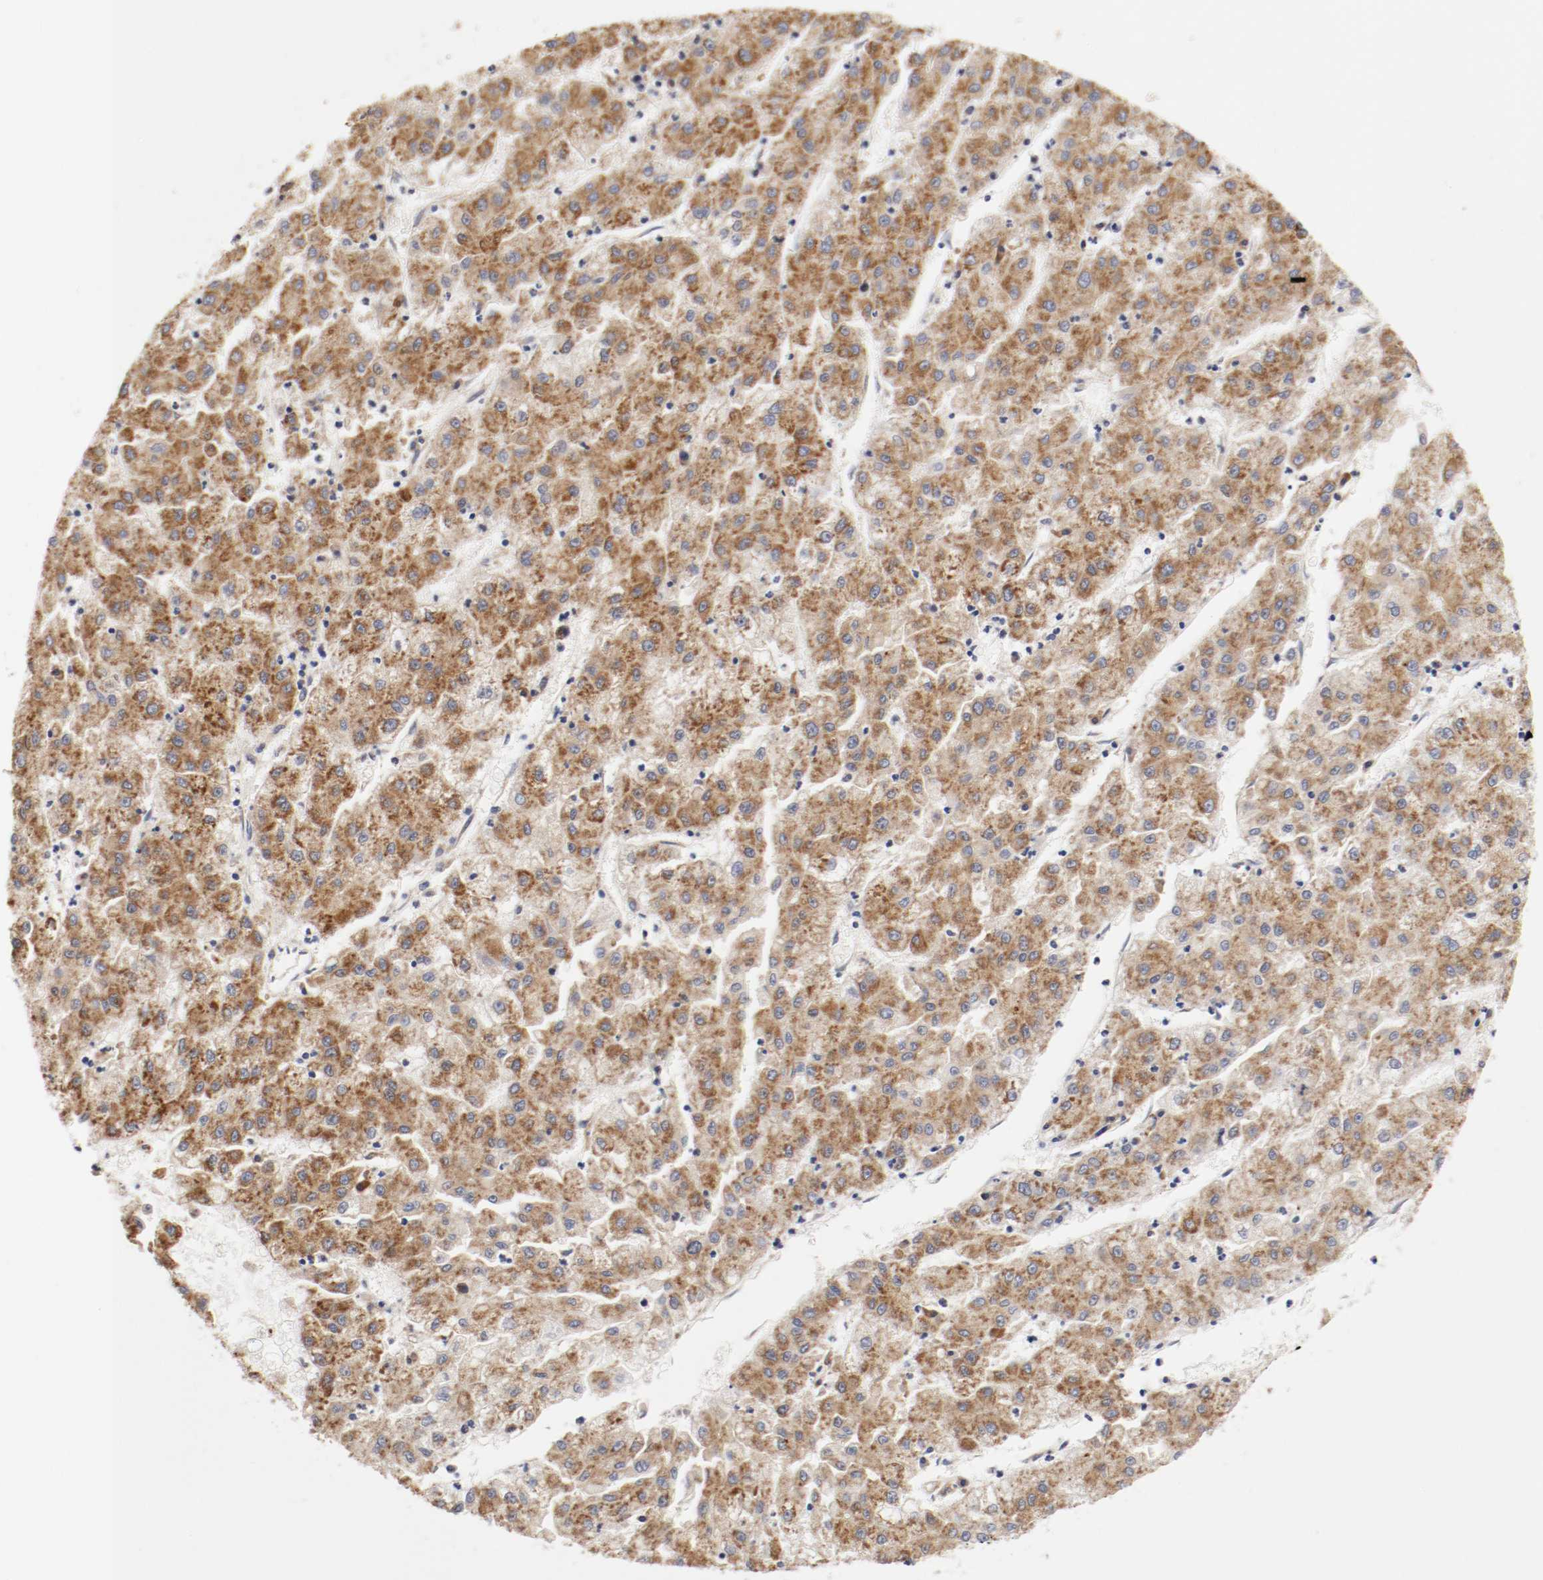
{"staining": {"intensity": "moderate", "quantity": ">75%", "location": "cytoplasmic/membranous"}, "tissue": "liver cancer", "cell_type": "Tumor cells", "image_type": "cancer", "snomed": [{"axis": "morphology", "description": "Carcinoma, Hepatocellular, NOS"}, {"axis": "topography", "description": "Liver"}], "caption": "IHC staining of hepatocellular carcinoma (liver), which reveals medium levels of moderate cytoplasmic/membranous expression in about >75% of tumor cells indicating moderate cytoplasmic/membranous protein positivity. The staining was performed using DAB (brown) for protein detection and nuclei were counterstained in hematoxylin (blue).", "gene": "FKBP3", "patient": {"sex": "male", "age": 72}}